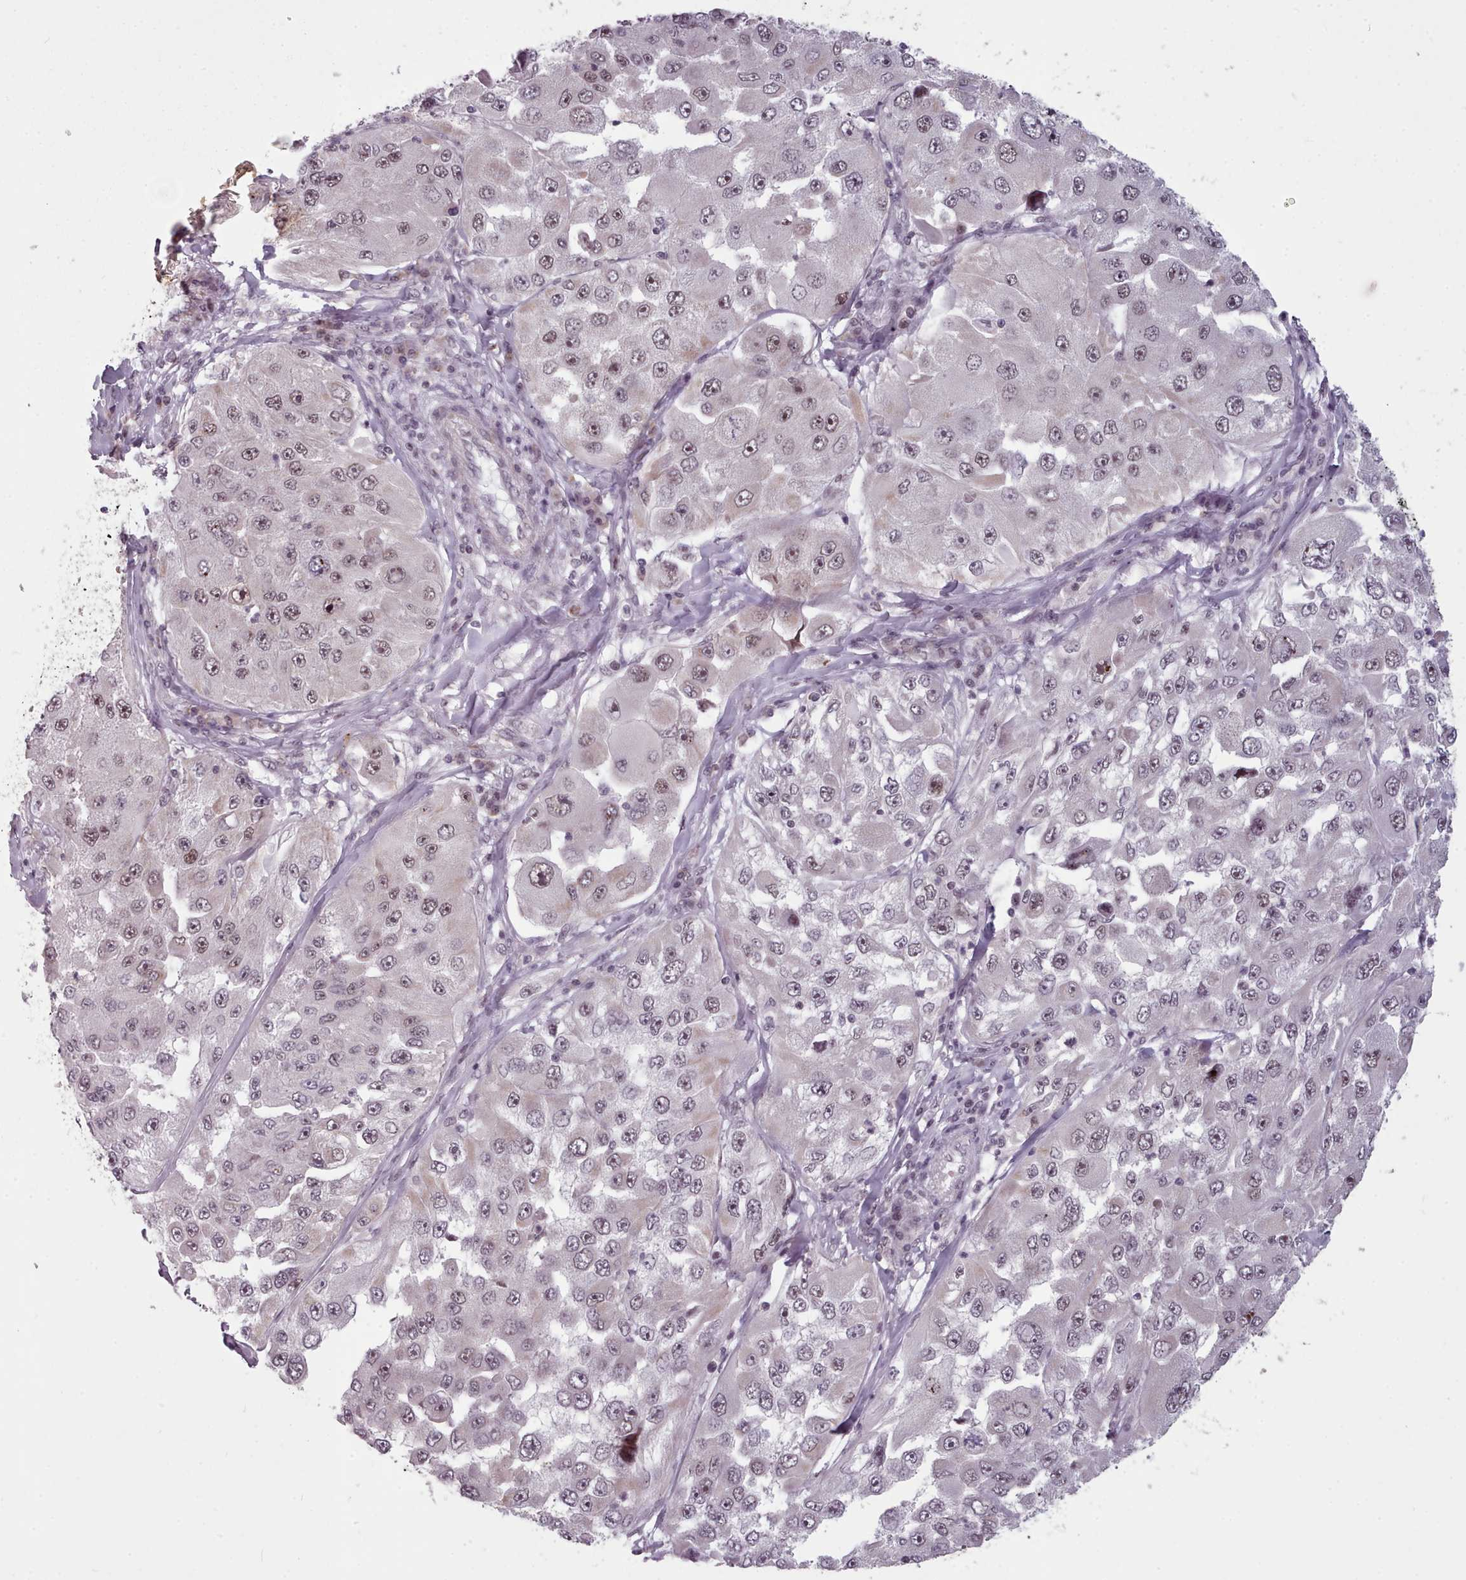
{"staining": {"intensity": "weak", "quantity": "25%-75%", "location": "nuclear"}, "tissue": "melanoma", "cell_type": "Tumor cells", "image_type": "cancer", "snomed": [{"axis": "morphology", "description": "Malignant melanoma, Metastatic site"}, {"axis": "topography", "description": "Lymph node"}], "caption": "Immunohistochemistry (DAB (3,3'-diaminobenzidine)) staining of human melanoma reveals weak nuclear protein staining in approximately 25%-75% of tumor cells.", "gene": "SRSF9", "patient": {"sex": "male", "age": 62}}